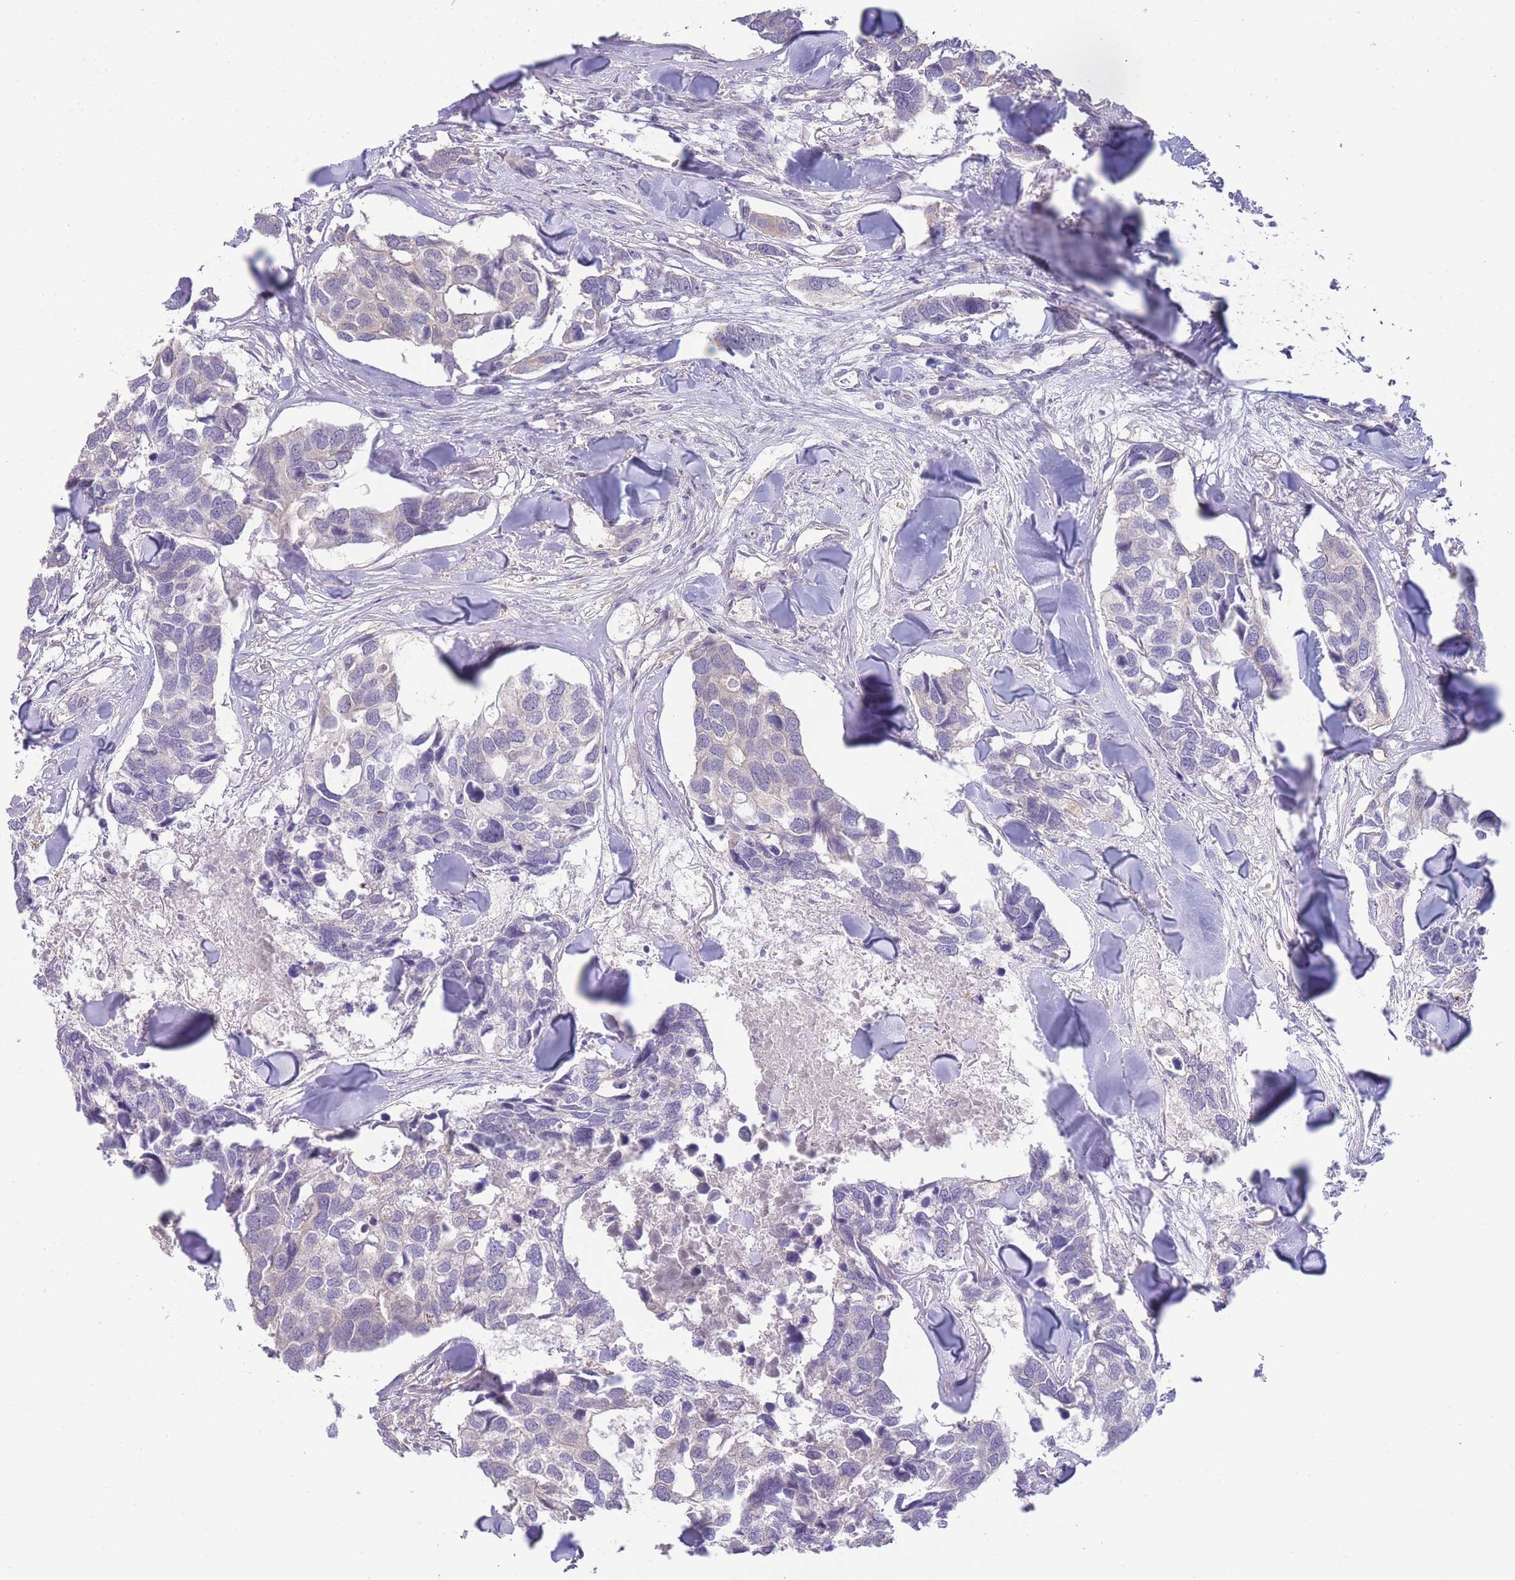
{"staining": {"intensity": "negative", "quantity": "none", "location": "none"}, "tissue": "breast cancer", "cell_type": "Tumor cells", "image_type": "cancer", "snomed": [{"axis": "morphology", "description": "Duct carcinoma"}, {"axis": "topography", "description": "Breast"}], "caption": "IHC image of neoplastic tissue: breast cancer (intraductal carcinoma) stained with DAB demonstrates no significant protein staining in tumor cells.", "gene": "SMC6", "patient": {"sex": "female", "age": 83}}